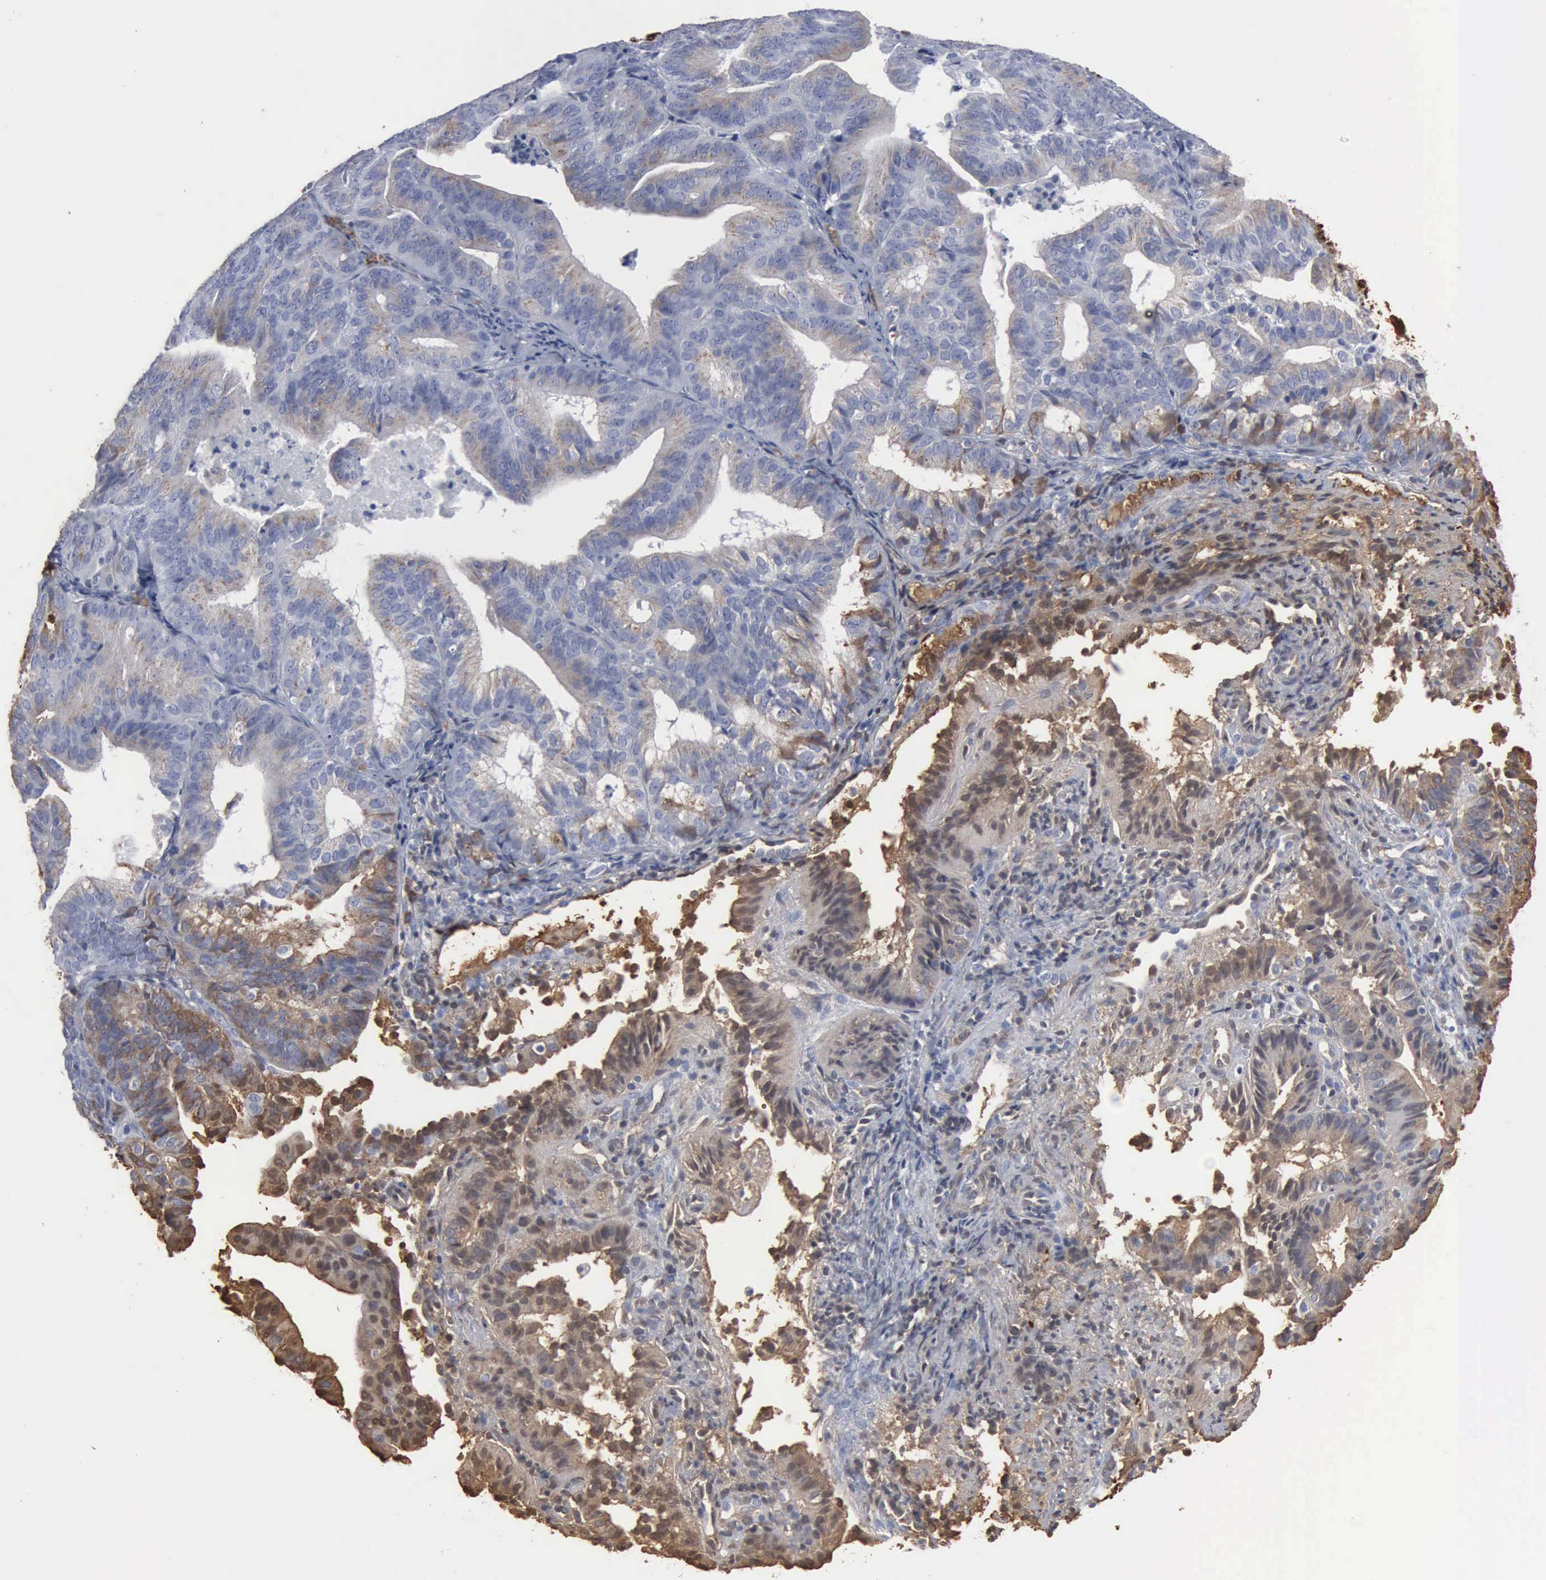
{"staining": {"intensity": "moderate", "quantity": "25%-75%", "location": "cytoplasmic/membranous"}, "tissue": "cervical cancer", "cell_type": "Tumor cells", "image_type": "cancer", "snomed": [{"axis": "morphology", "description": "Adenocarcinoma, NOS"}, {"axis": "topography", "description": "Cervix"}], "caption": "A brown stain highlights moderate cytoplasmic/membranous staining of a protein in human cervical adenocarcinoma tumor cells. (DAB (3,3'-diaminobenzidine) = brown stain, brightfield microscopy at high magnification).", "gene": "TGFB1", "patient": {"sex": "female", "age": 60}}